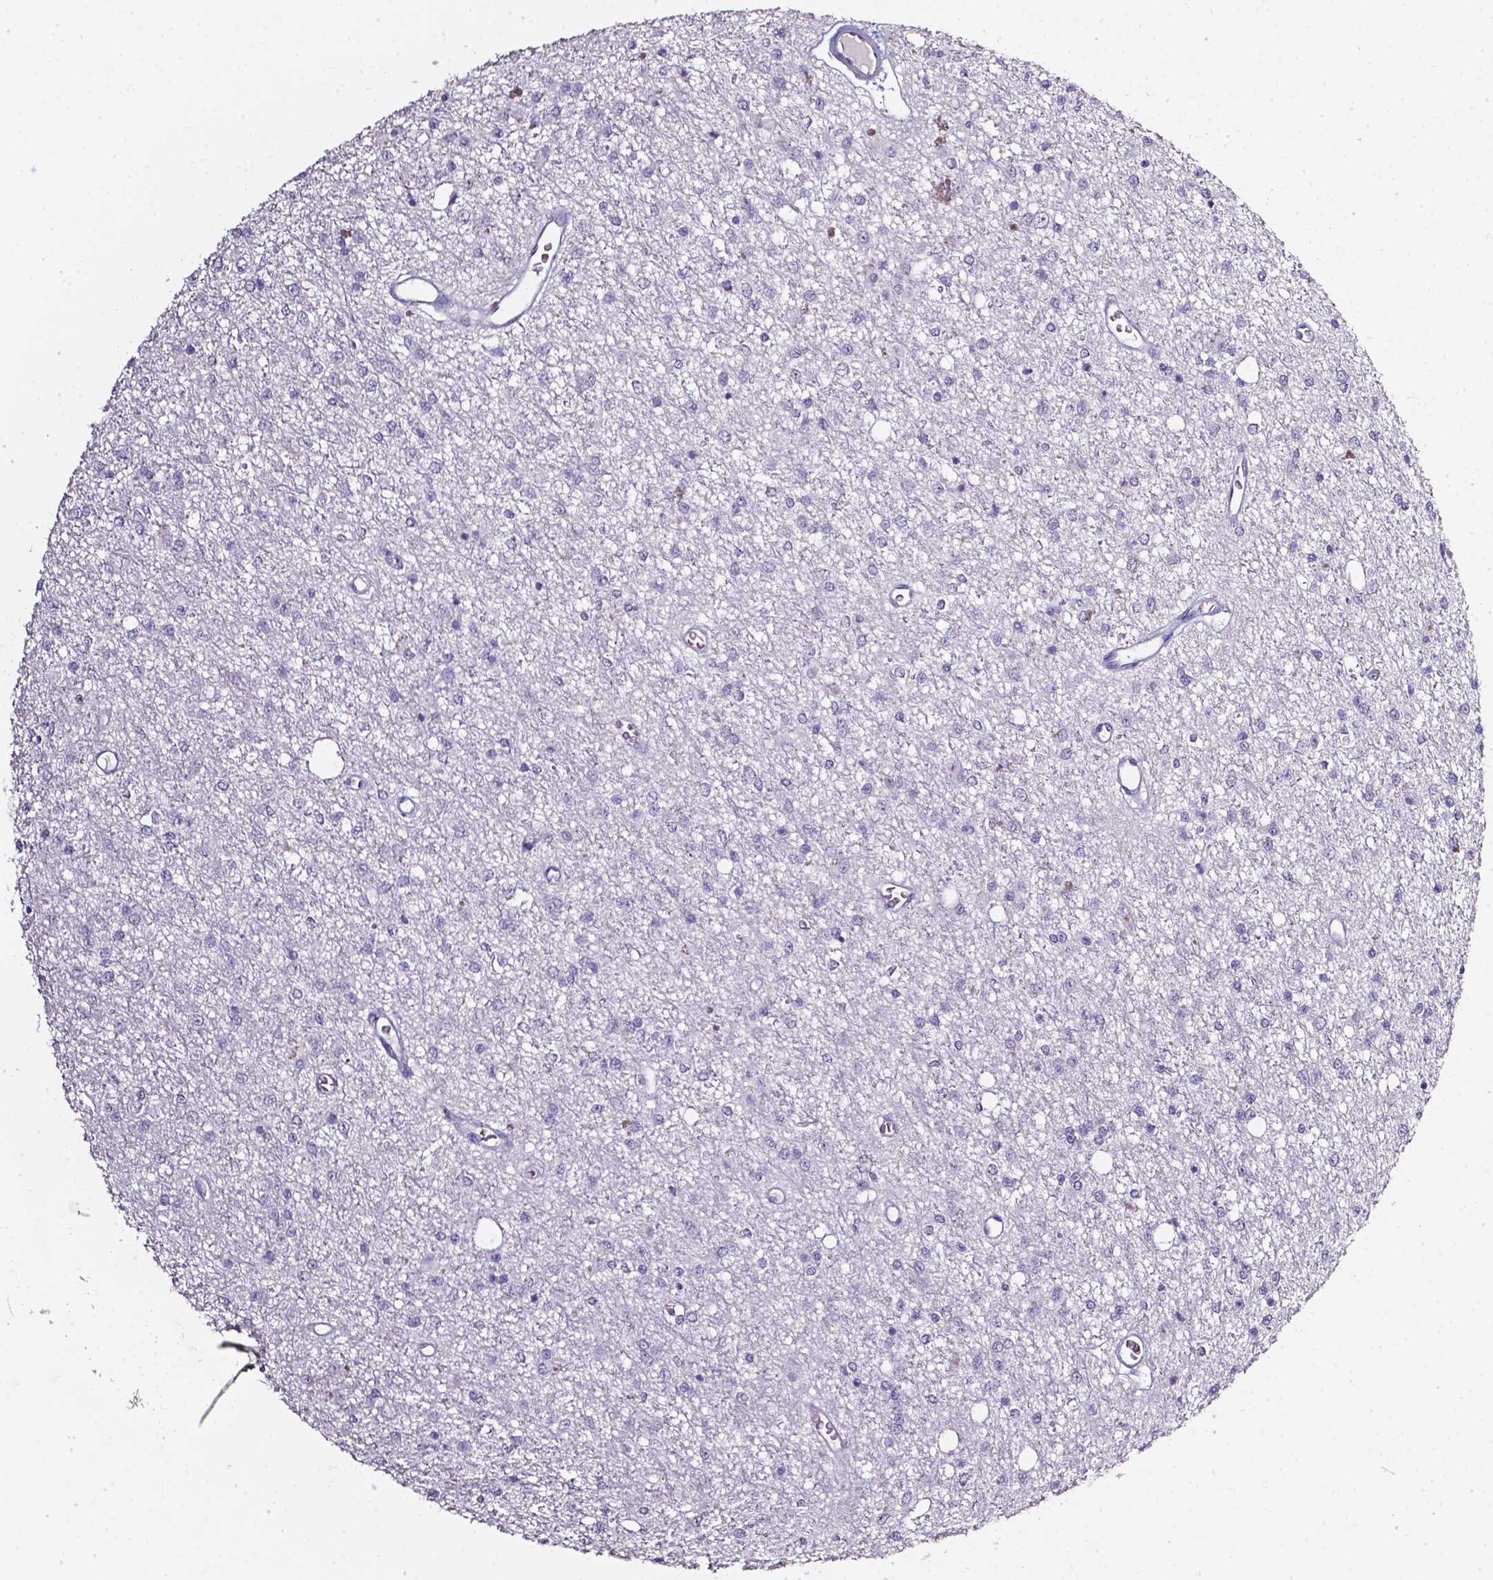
{"staining": {"intensity": "negative", "quantity": "none", "location": "none"}, "tissue": "glioma", "cell_type": "Tumor cells", "image_type": "cancer", "snomed": [{"axis": "morphology", "description": "Glioma, malignant, Low grade"}, {"axis": "topography", "description": "Brain"}], "caption": "IHC histopathology image of glioma stained for a protein (brown), which shows no staining in tumor cells.", "gene": "AKR1B10", "patient": {"sex": "female", "age": 45}}